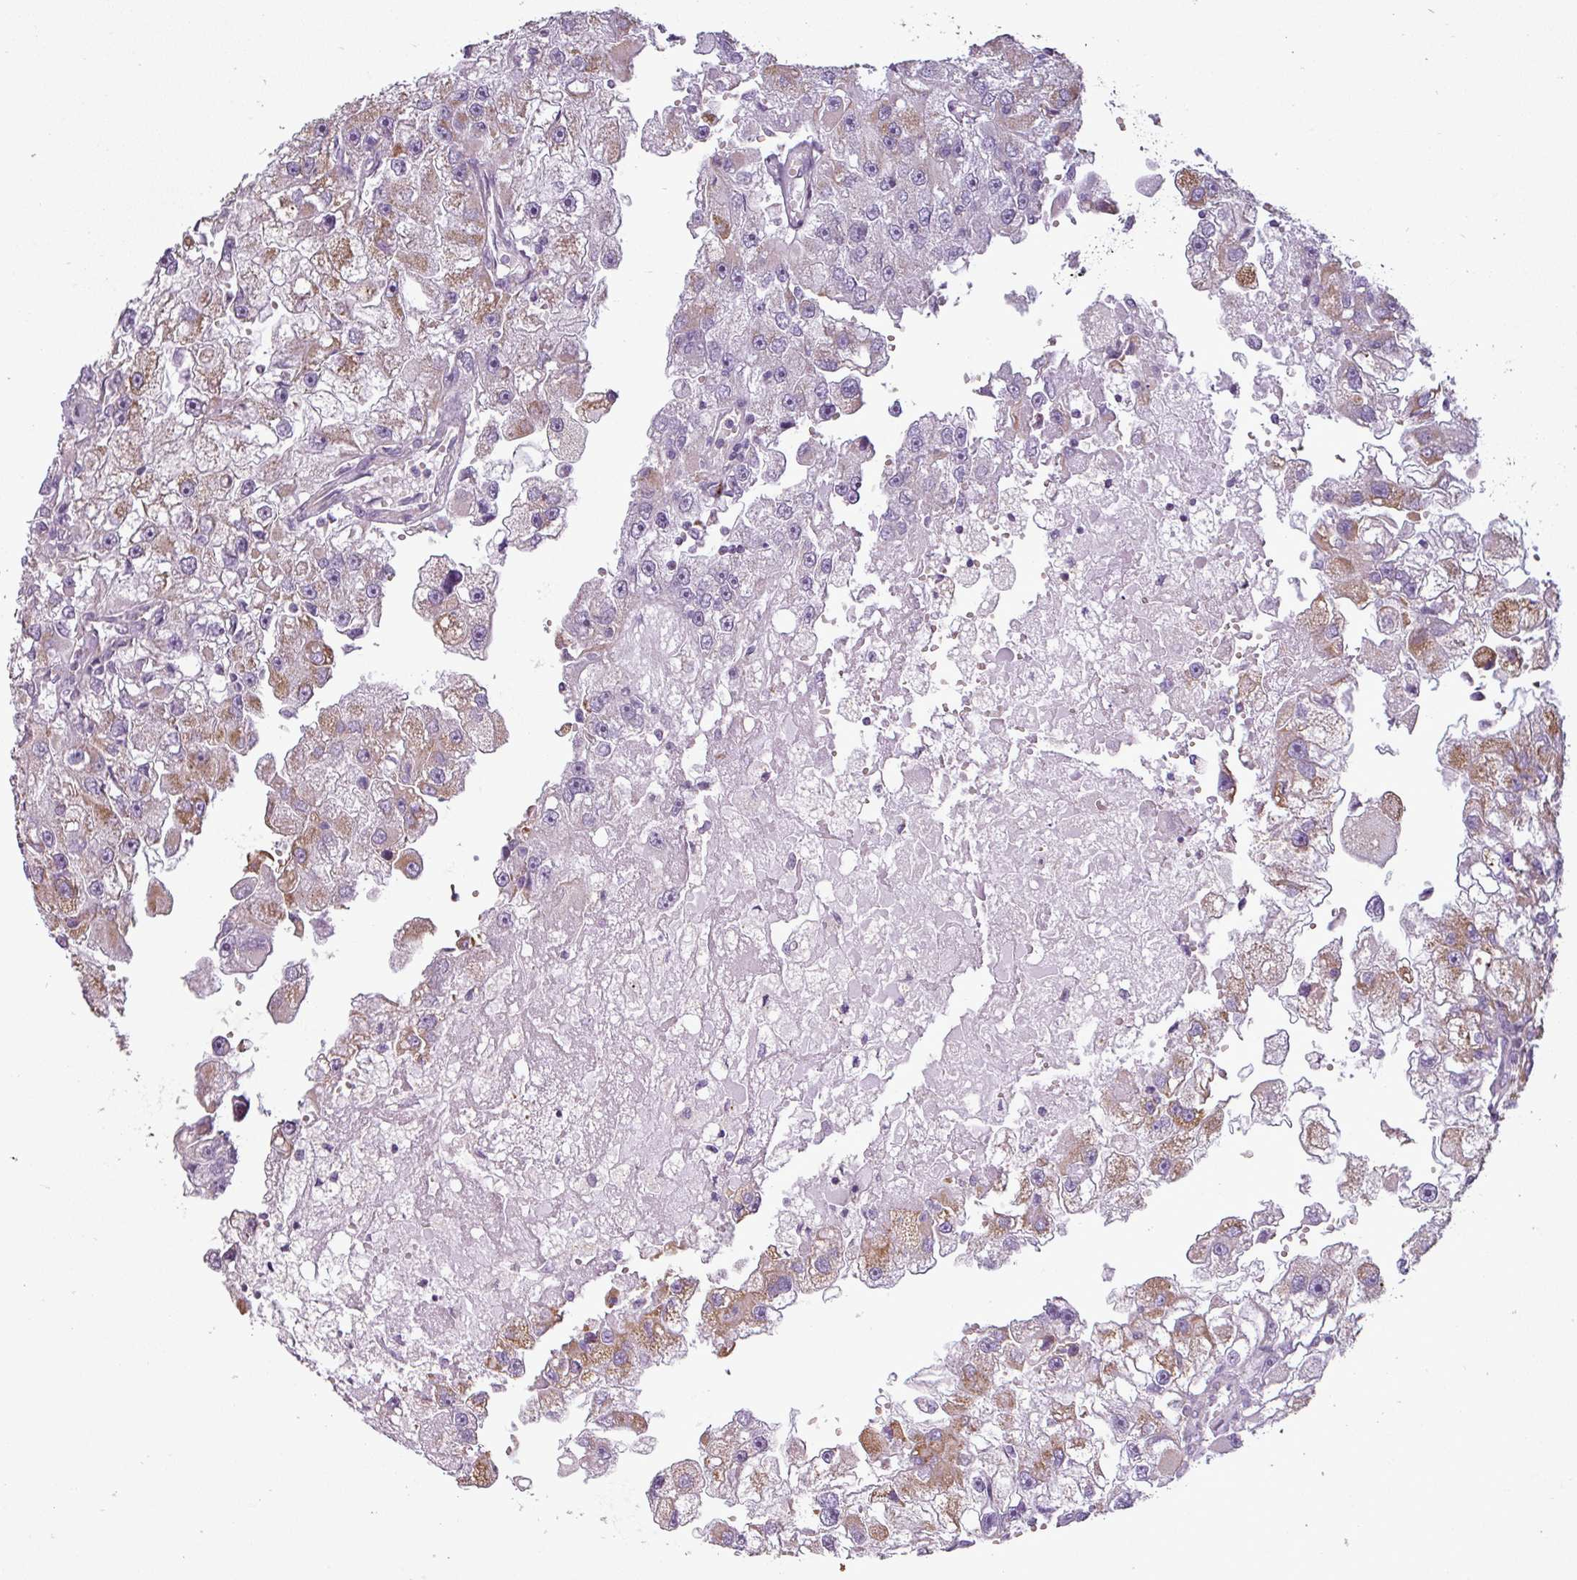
{"staining": {"intensity": "moderate", "quantity": "<25%", "location": "cytoplasmic/membranous"}, "tissue": "renal cancer", "cell_type": "Tumor cells", "image_type": "cancer", "snomed": [{"axis": "morphology", "description": "Adenocarcinoma, NOS"}, {"axis": "topography", "description": "Kidney"}], "caption": "Immunohistochemical staining of human renal adenocarcinoma reveals low levels of moderate cytoplasmic/membranous protein expression in about <25% of tumor cells.", "gene": "BTN2A2", "patient": {"sex": "male", "age": 63}}